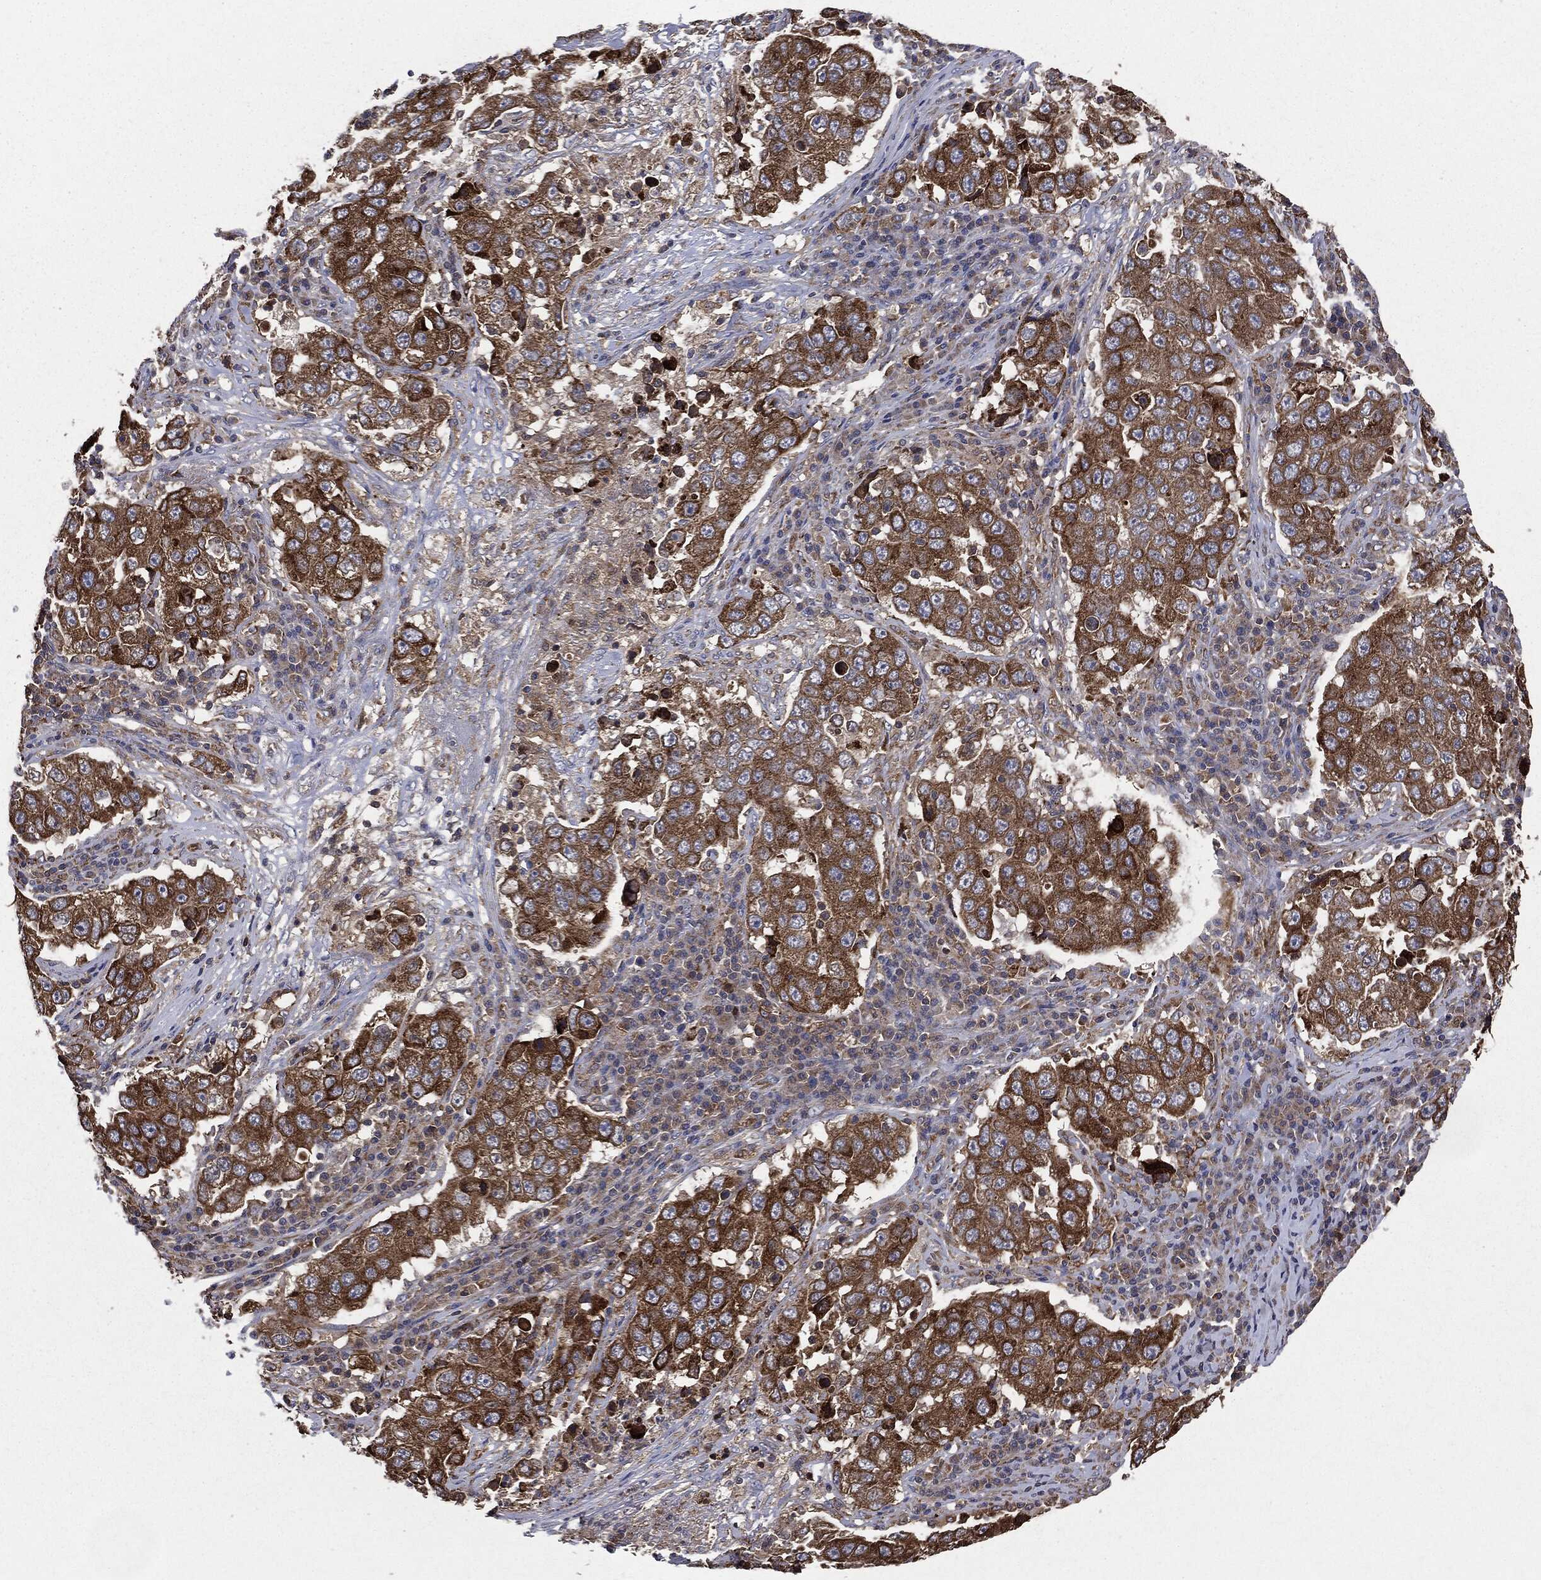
{"staining": {"intensity": "strong", "quantity": ">75%", "location": "cytoplasmic/membranous"}, "tissue": "lung cancer", "cell_type": "Tumor cells", "image_type": "cancer", "snomed": [{"axis": "morphology", "description": "Adenocarcinoma, NOS"}, {"axis": "topography", "description": "Lung"}], "caption": "Immunohistochemical staining of lung cancer (adenocarcinoma) shows strong cytoplasmic/membranous protein staining in approximately >75% of tumor cells.", "gene": "PLOD3", "patient": {"sex": "male", "age": 73}}